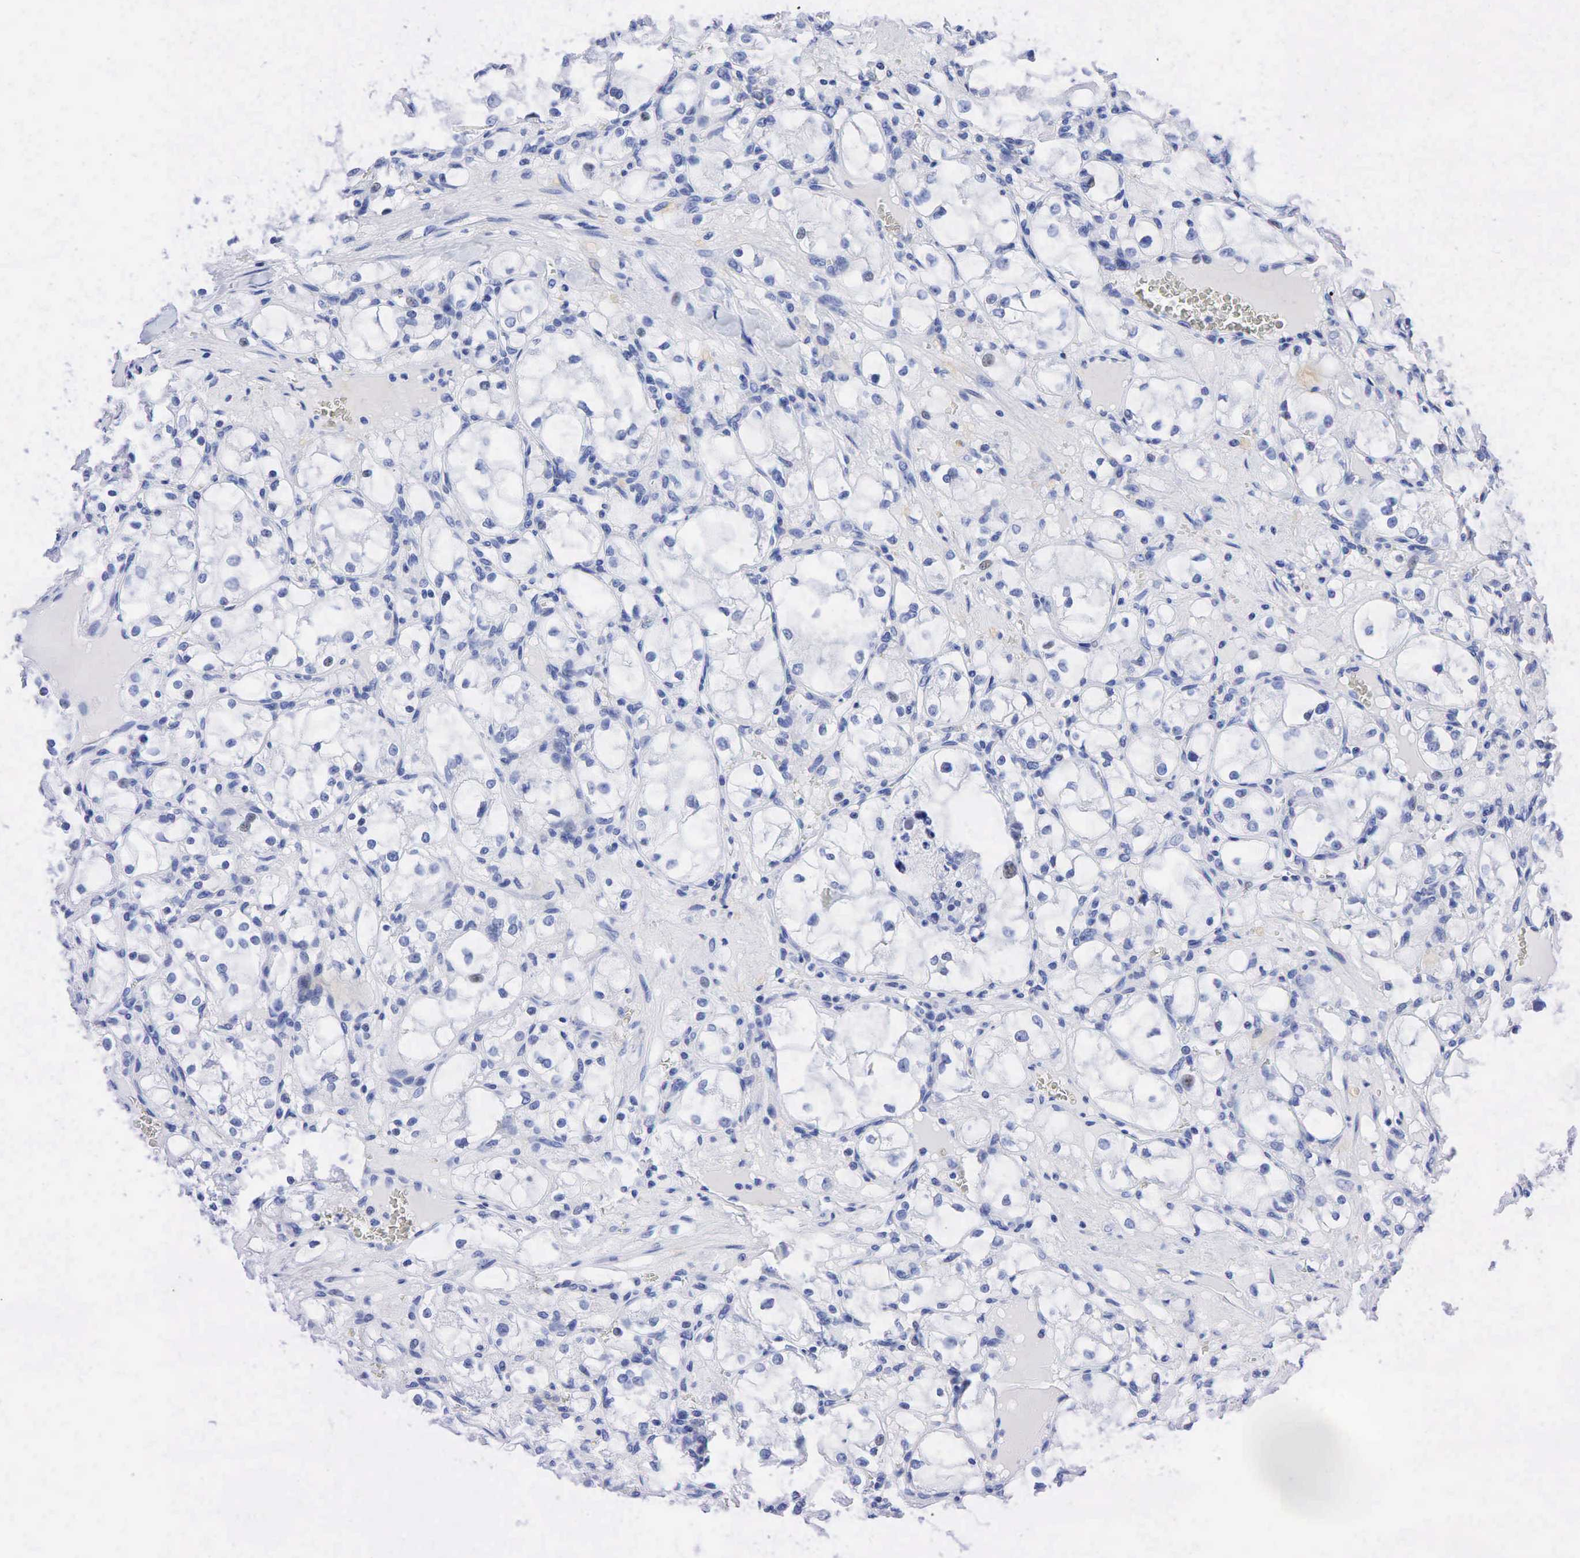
{"staining": {"intensity": "negative", "quantity": "none", "location": "none"}, "tissue": "renal cancer", "cell_type": "Tumor cells", "image_type": "cancer", "snomed": [{"axis": "morphology", "description": "Adenocarcinoma, NOS"}, {"axis": "topography", "description": "Kidney"}], "caption": "DAB immunohistochemical staining of adenocarcinoma (renal) exhibits no significant staining in tumor cells.", "gene": "PTH", "patient": {"sex": "male", "age": 61}}